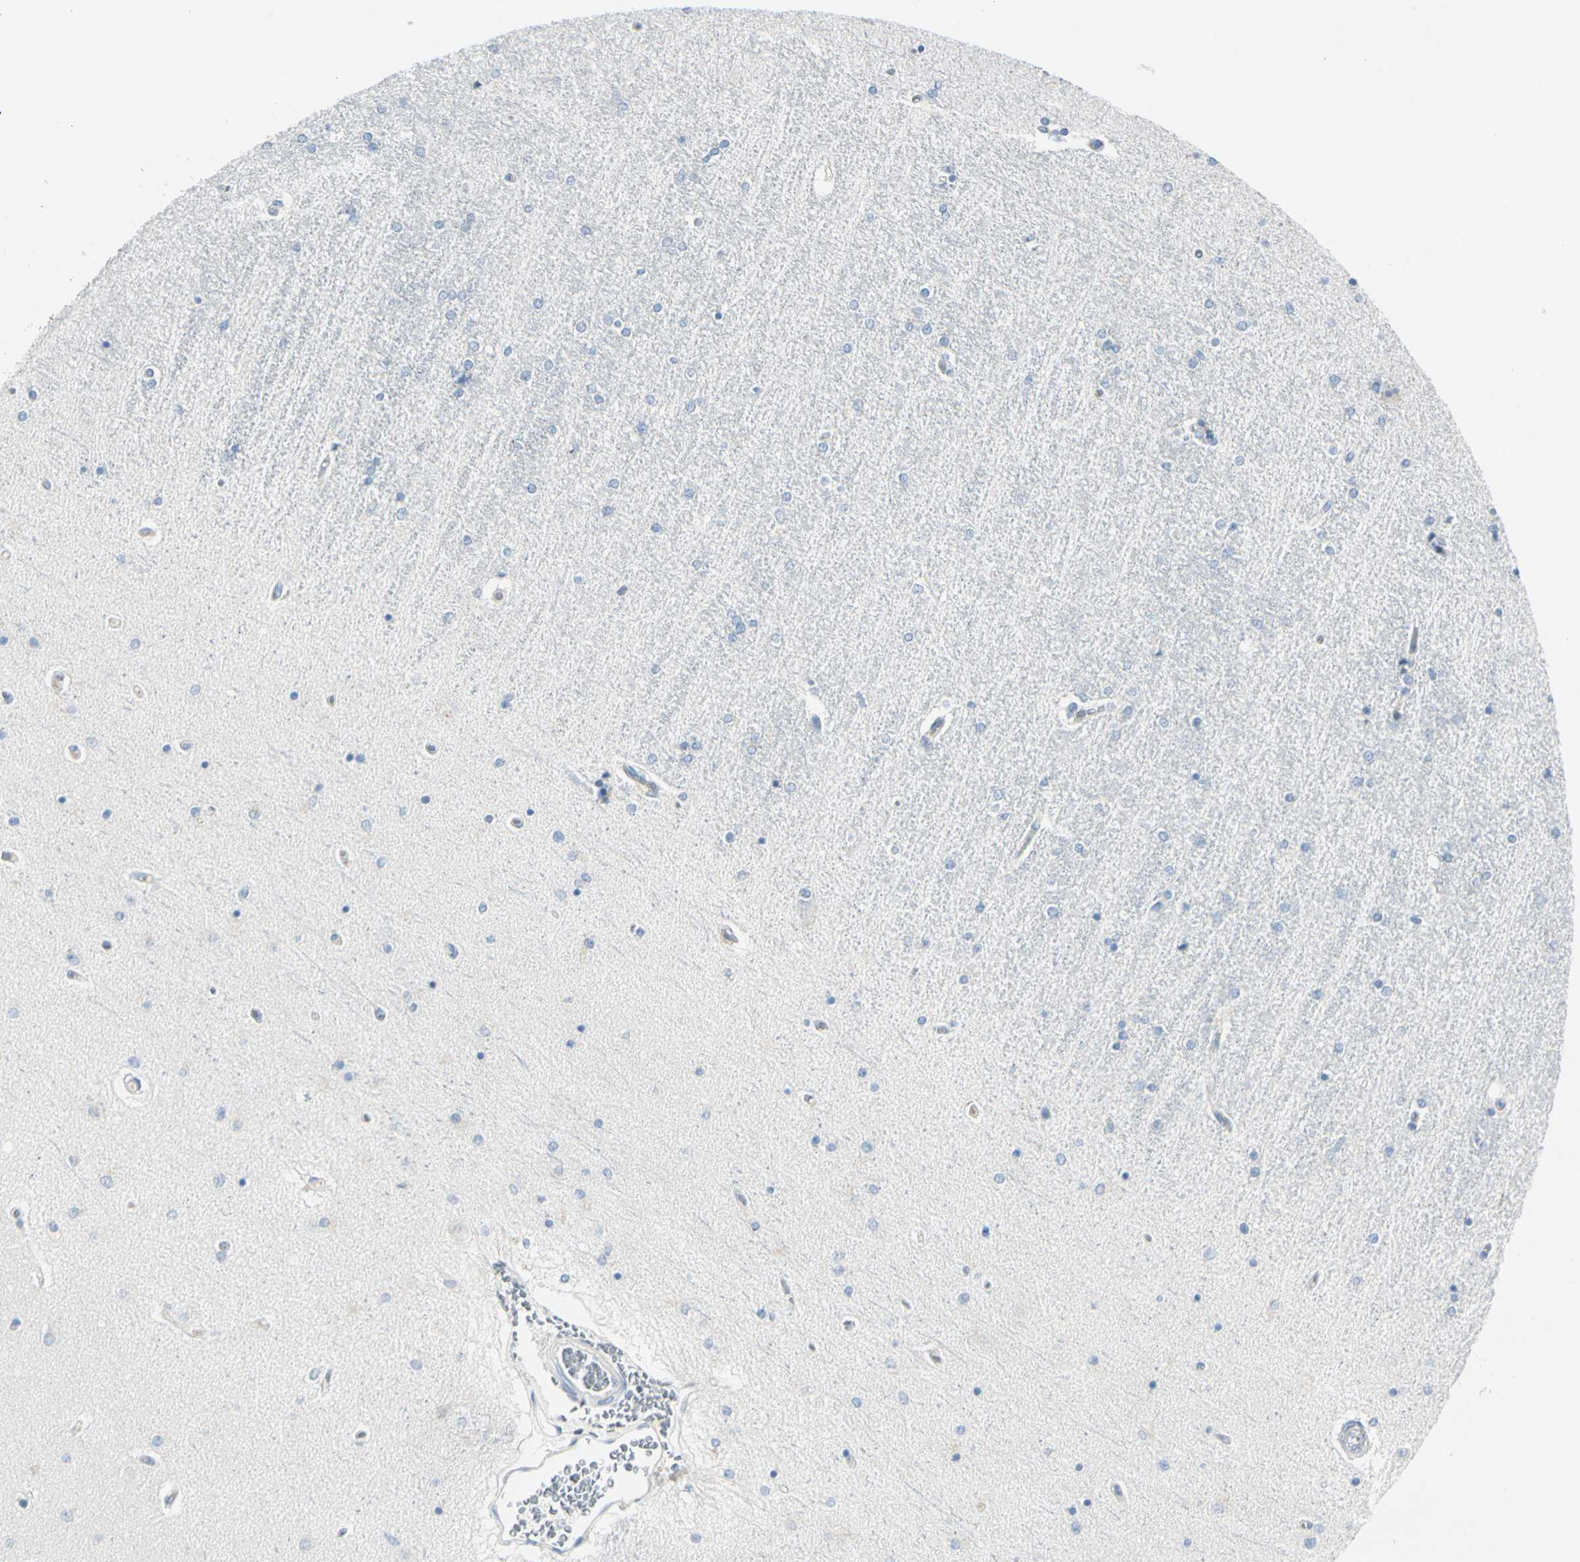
{"staining": {"intensity": "negative", "quantity": "none", "location": "none"}, "tissue": "hippocampus", "cell_type": "Glial cells", "image_type": "normal", "snomed": [{"axis": "morphology", "description": "Normal tissue, NOS"}, {"axis": "topography", "description": "Hippocampus"}], "caption": "Immunohistochemistry (IHC) of normal hippocampus exhibits no positivity in glial cells. (Stains: DAB (3,3'-diaminobenzidine) immunohistochemistry (IHC) with hematoxylin counter stain, Microscopy: brightfield microscopy at high magnification).", "gene": "TRAF1", "patient": {"sex": "female", "age": 54}}